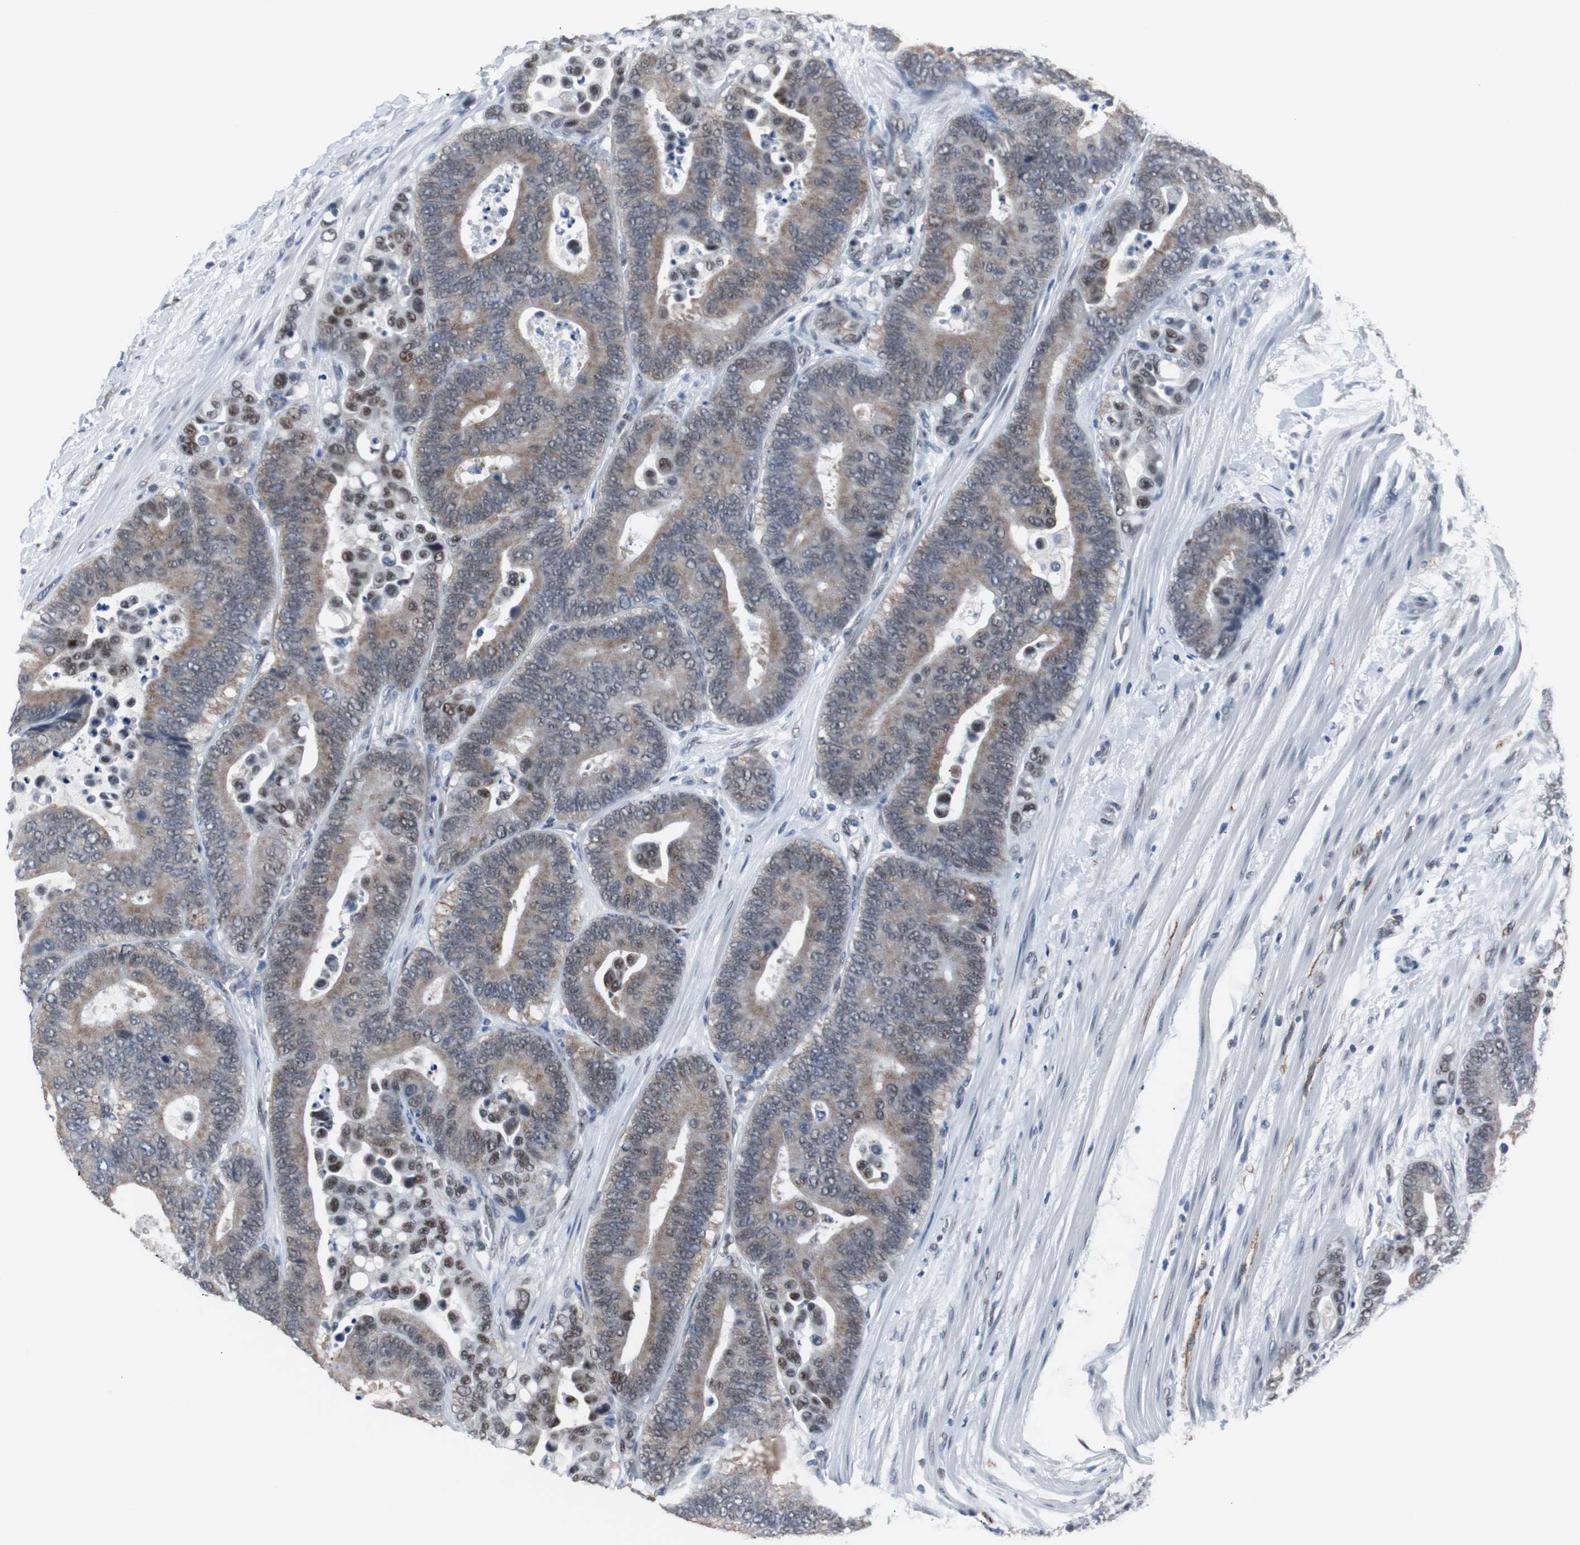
{"staining": {"intensity": "moderate", "quantity": ">75%", "location": "cytoplasmic/membranous"}, "tissue": "colorectal cancer", "cell_type": "Tumor cells", "image_type": "cancer", "snomed": [{"axis": "morphology", "description": "Normal tissue, NOS"}, {"axis": "morphology", "description": "Adenocarcinoma, NOS"}, {"axis": "topography", "description": "Colon"}], "caption": "Protein expression analysis of human colorectal cancer (adenocarcinoma) reveals moderate cytoplasmic/membranous expression in approximately >75% of tumor cells.", "gene": "ZHX2", "patient": {"sex": "male", "age": 82}}